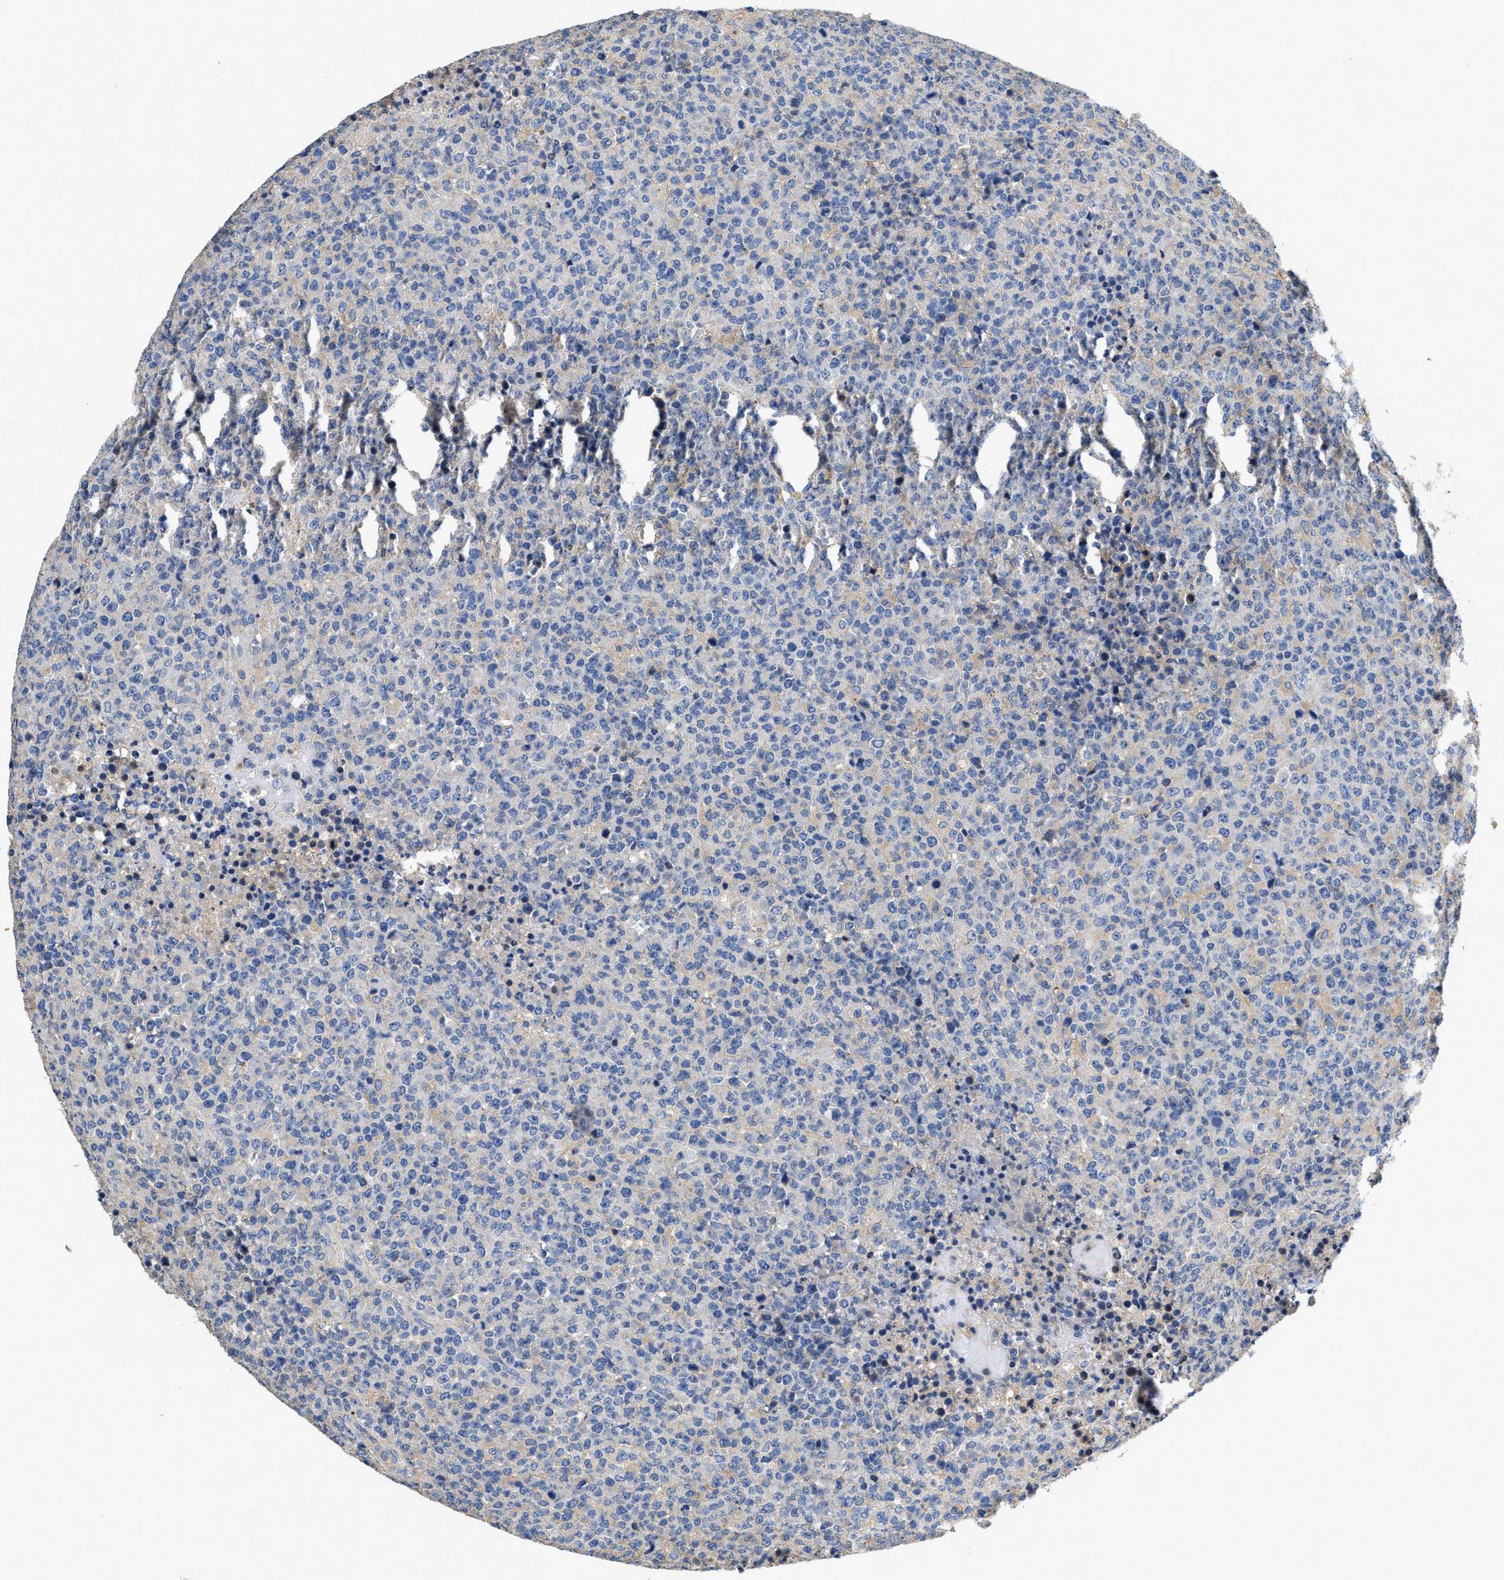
{"staining": {"intensity": "negative", "quantity": "none", "location": "none"}, "tissue": "lymphoma", "cell_type": "Tumor cells", "image_type": "cancer", "snomed": [{"axis": "morphology", "description": "Malignant lymphoma, non-Hodgkin's type, High grade"}, {"axis": "topography", "description": "Lymph node"}], "caption": "Immunohistochemical staining of malignant lymphoma, non-Hodgkin's type (high-grade) exhibits no significant positivity in tumor cells.", "gene": "PEG10", "patient": {"sex": "male", "age": 13}}